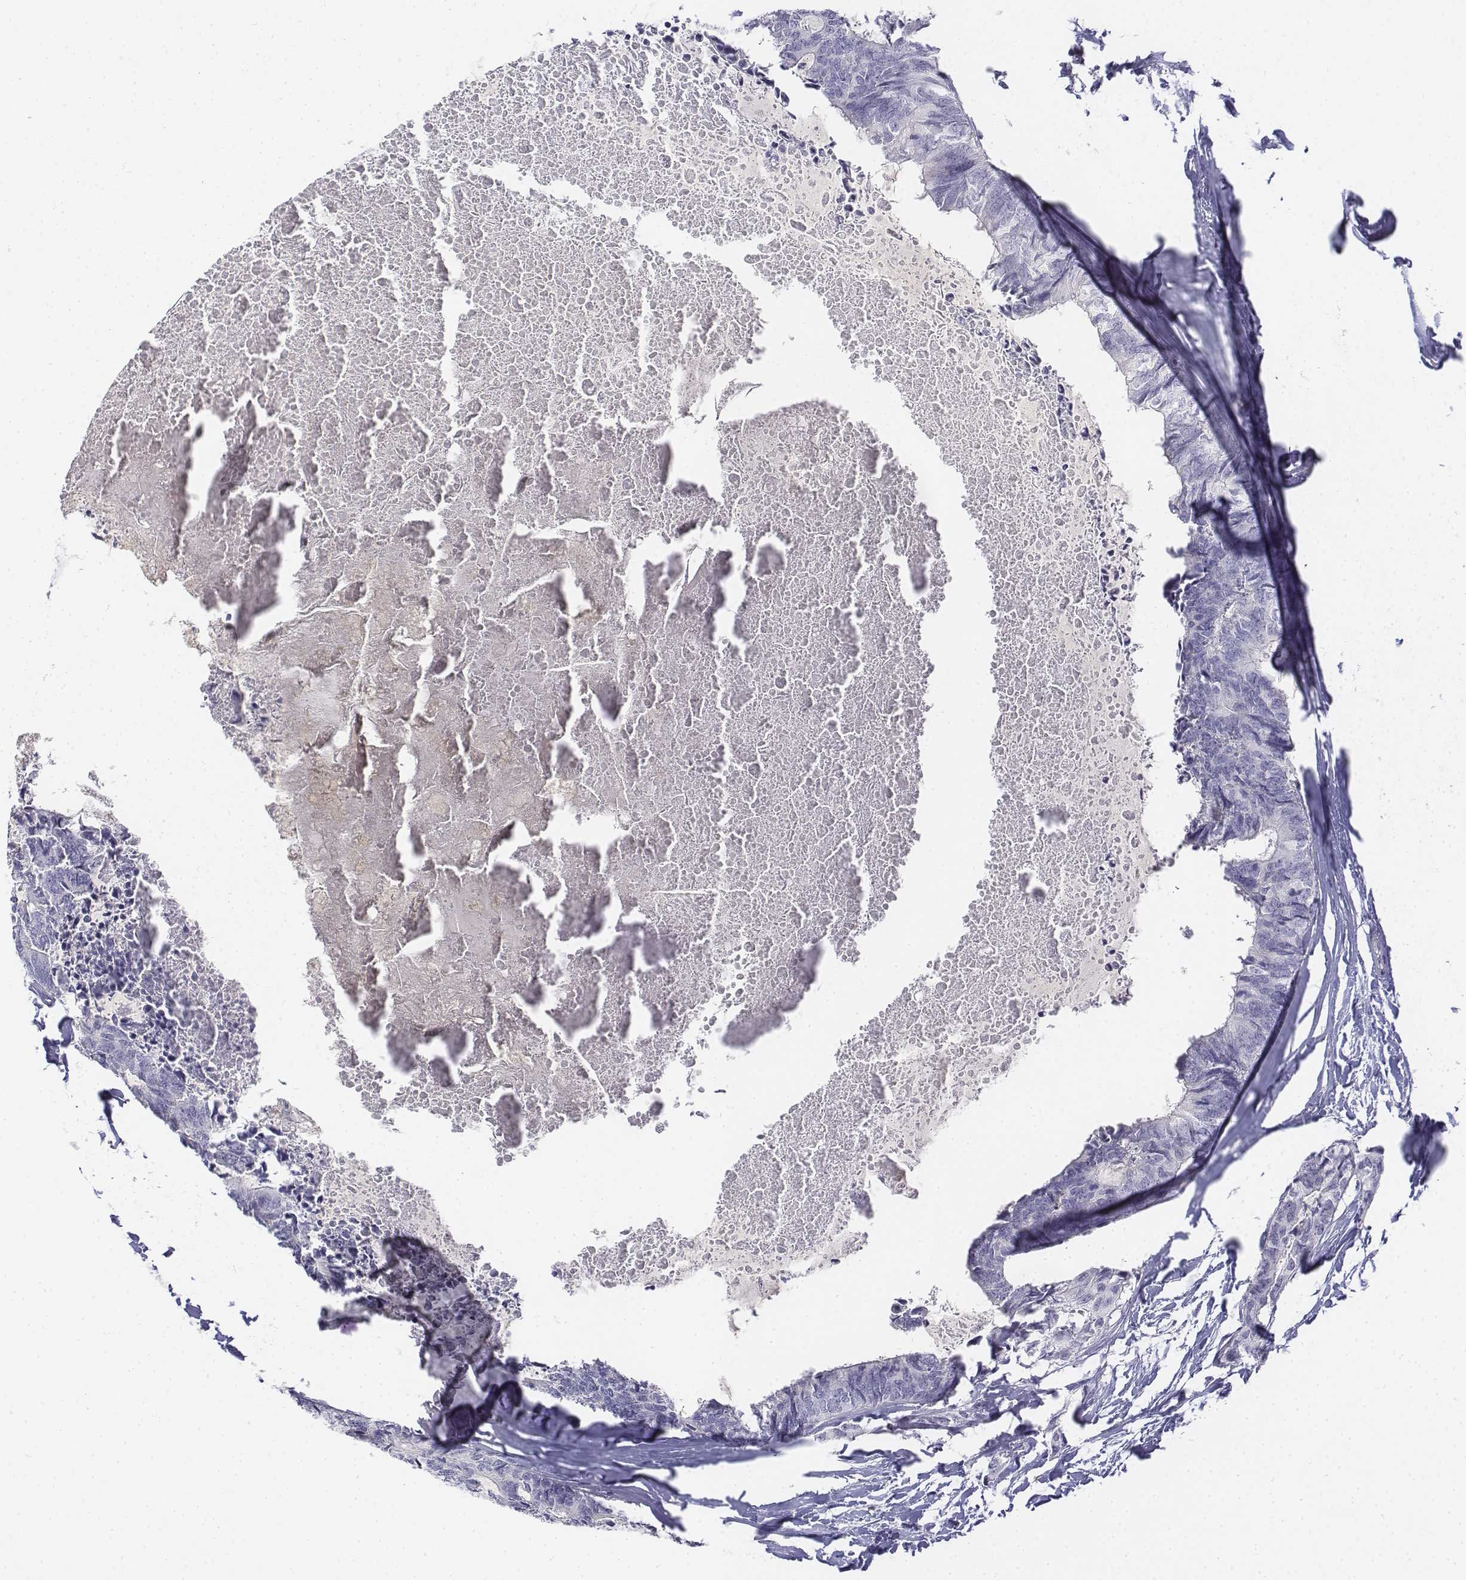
{"staining": {"intensity": "negative", "quantity": "none", "location": "none"}, "tissue": "colorectal cancer", "cell_type": "Tumor cells", "image_type": "cancer", "snomed": [{"axis": "morphology", "description": "Adenocarcinoma, NOS"}, {"axis": "topography", "description": "Colon"}, {"axis": "topography", "description": "Rectum"}], "caption": "Tumor cells are negative for brown protein staining in colorectal cancer.", "gene": "CD3E", "patient": {"sex": "male", "age": 57}}